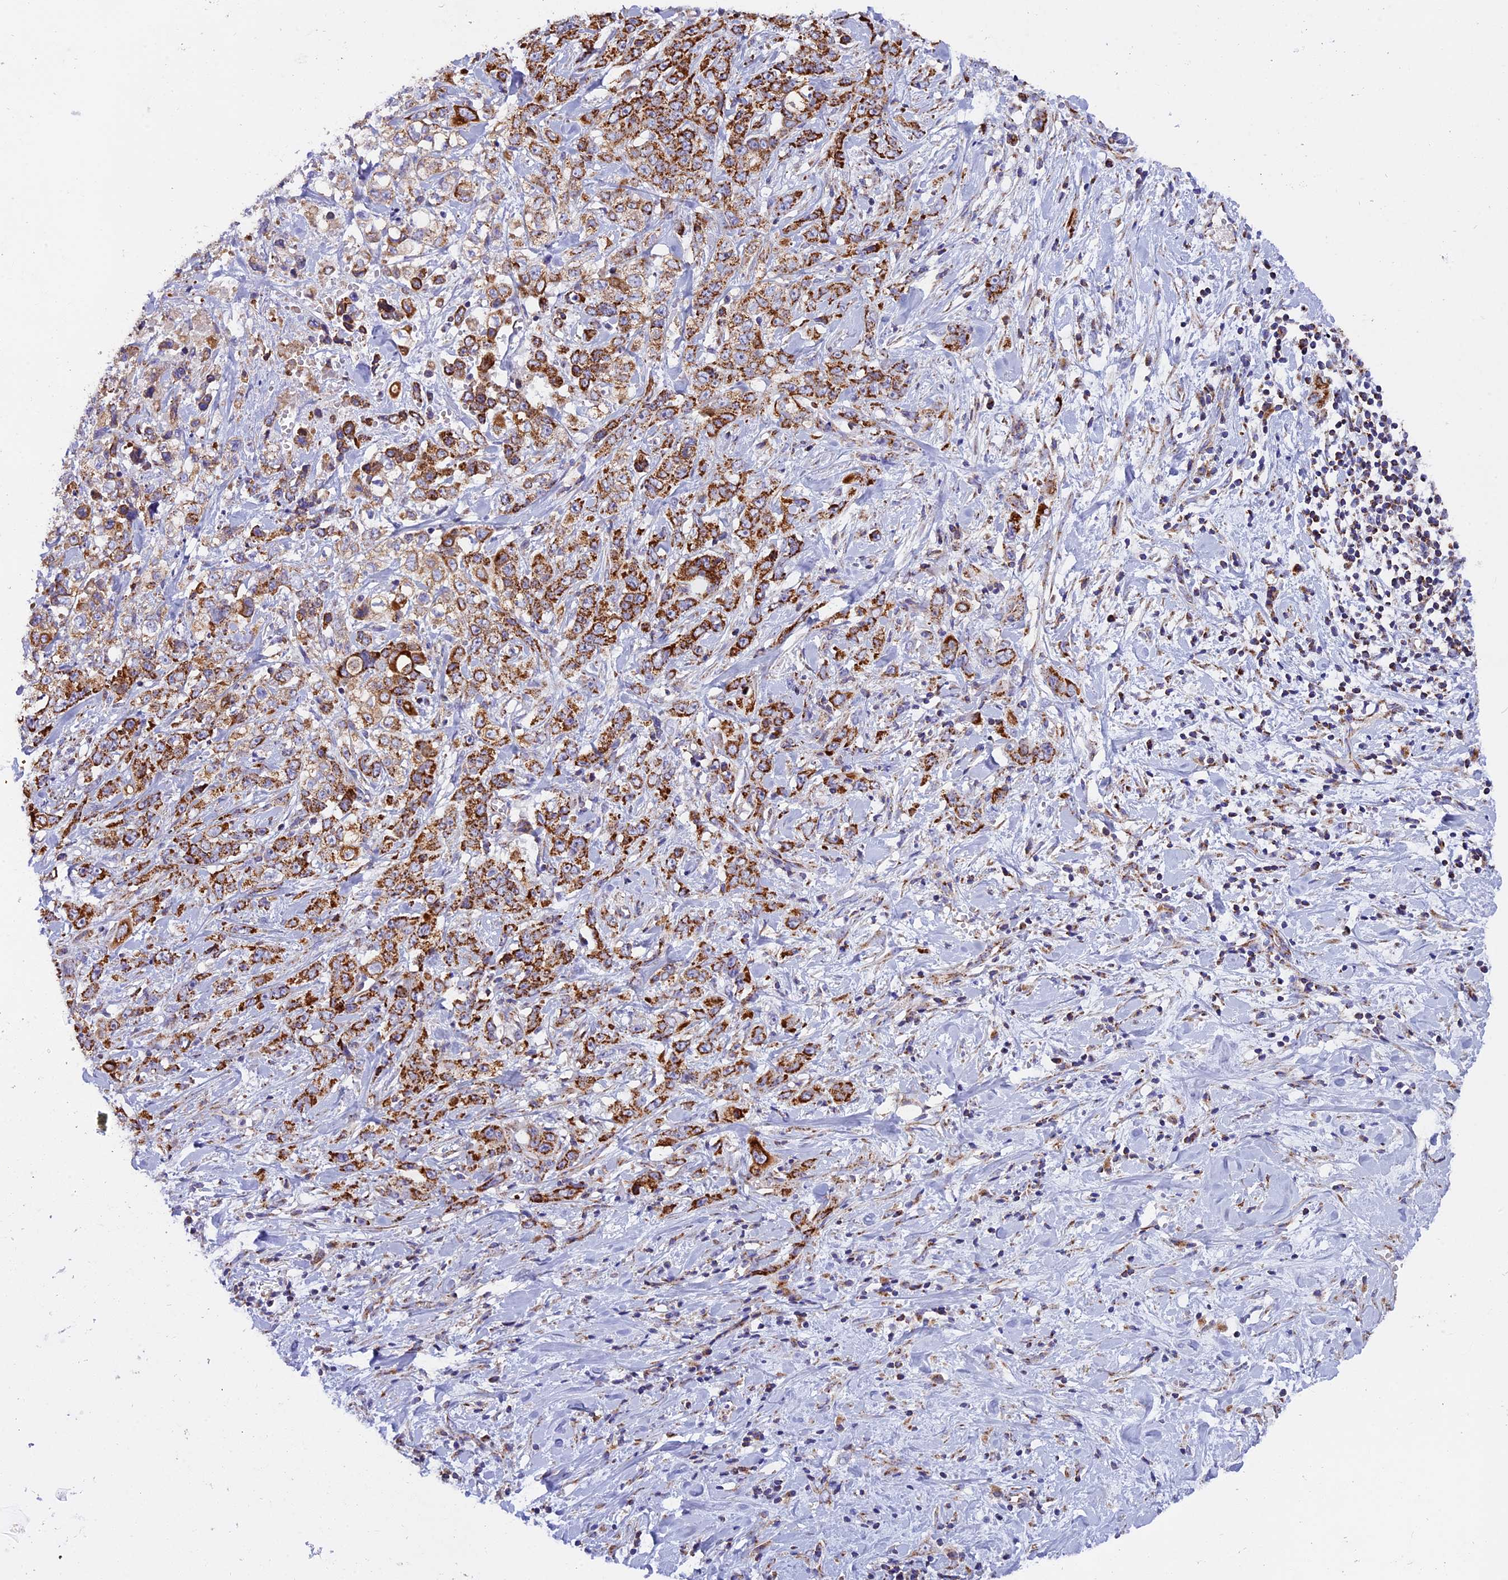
{"staining": {"intensity": "strong", "quantity": ">75%", "location": "cytoplasmic/membranous"}, "tissue": "stomach cancer", "cell_type": "Tumor cells", "image_type": "cancer", "snomed": [{"axis": "morphology", "description": "Adenocarcinoma, NOS"}, {"axis": "topography", "description": "Stomach, upper"}], "caption": "Stomach adenocarcinoma stained with a protein marker exhibits strong staining in tumor cells.", "gene": "MRPS34", "patient": {"sex": "male", "age": 62}}